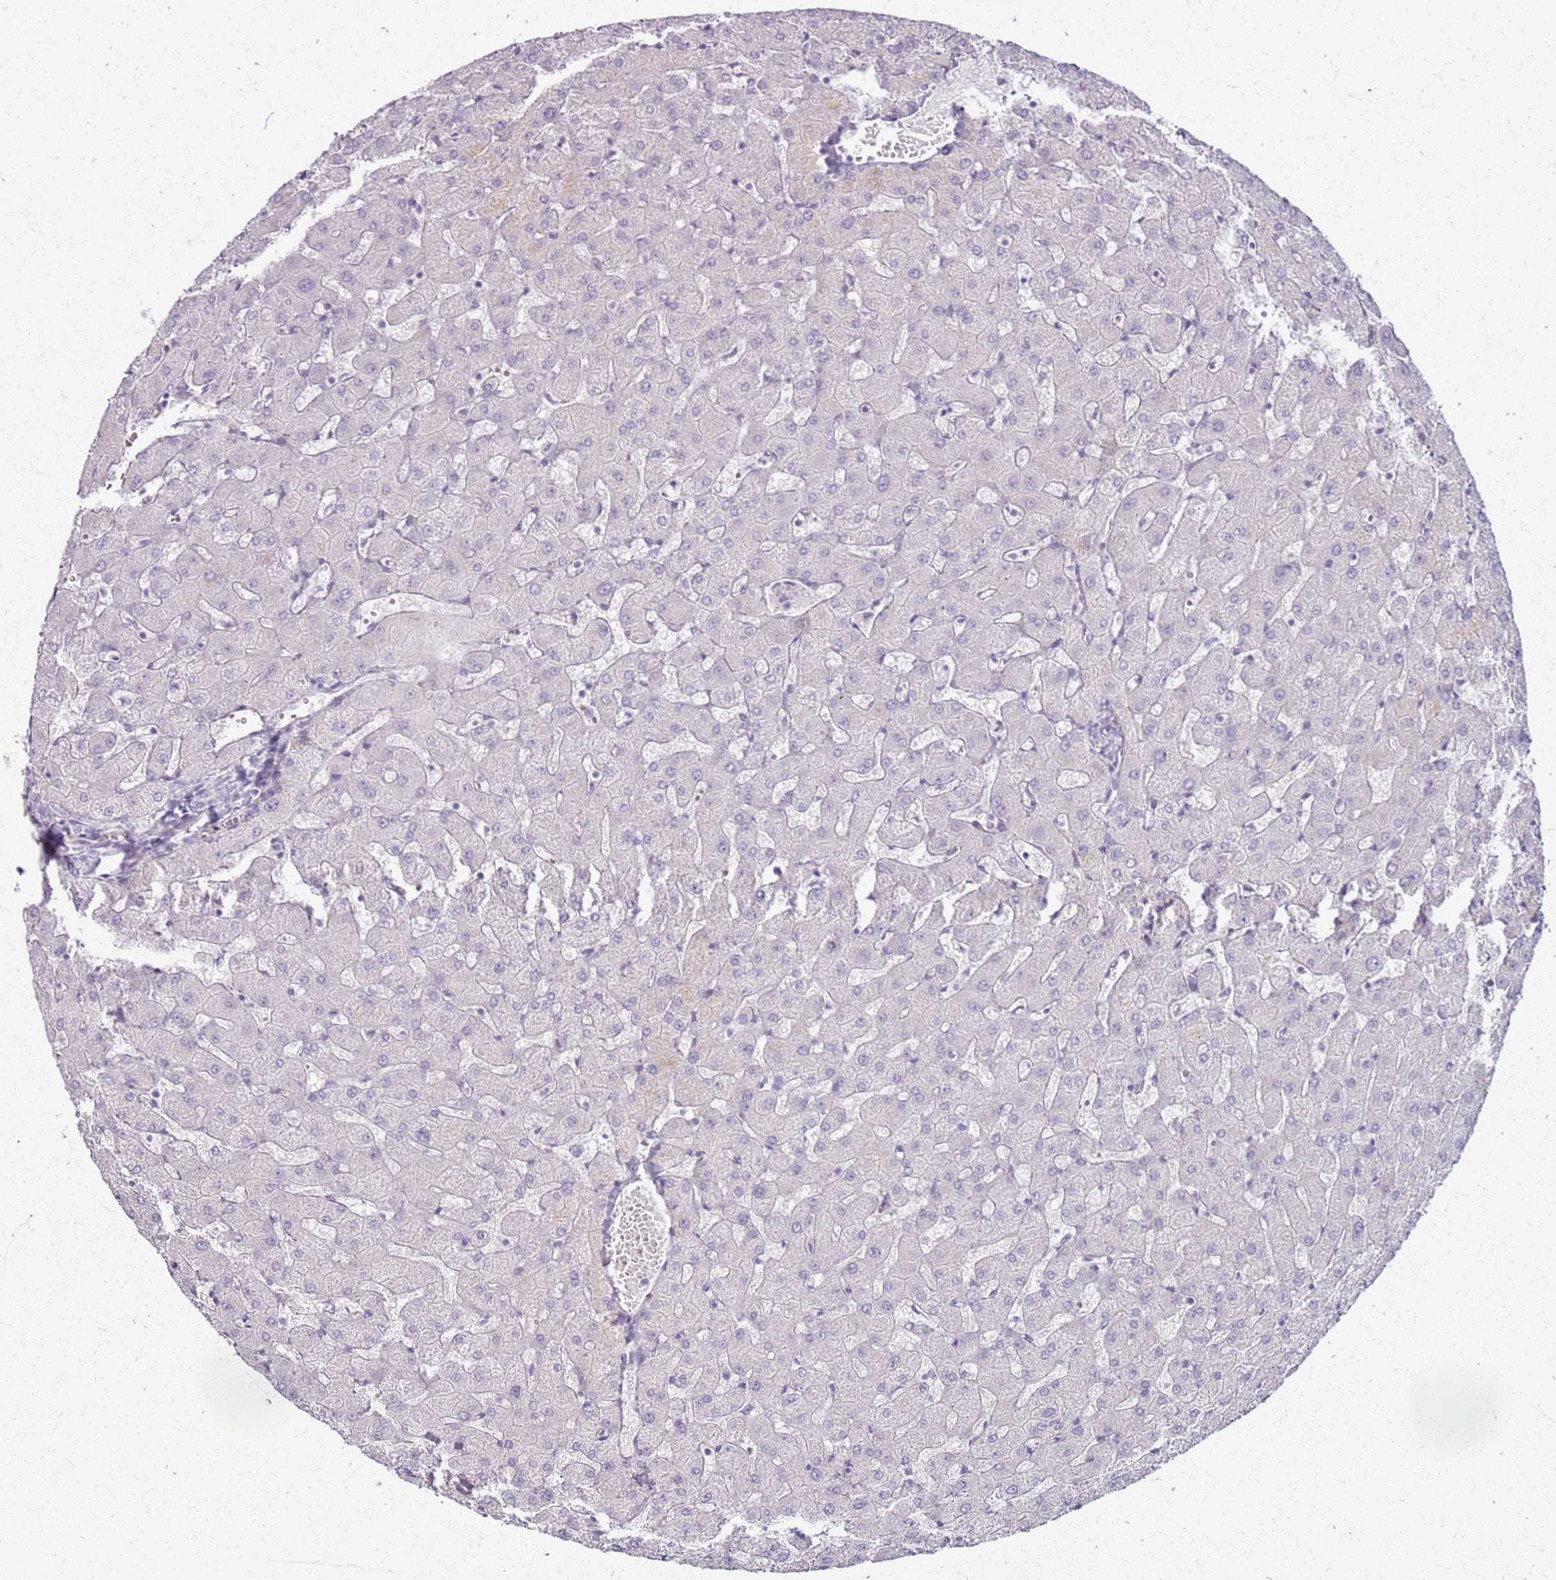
{"staining": {"intensity": "negative", "quantity": "none", "location": "none"}, "tissue": "liver", "cell_type": "Cholangiocytes", "image_type": "normal", "snomed": [{"axis": "morphology", "description": "Normal tissue, NOS"}, {"axis": "topography", "description": "Liver"}], "caption": "Protein analysis of benign liver shows no significant staining in cholangiocytes. (DAB immunohistochemistry (IHC), high magnification).", "gene": "CSRP3", "patient": {"sex": "female", "age": 63}}